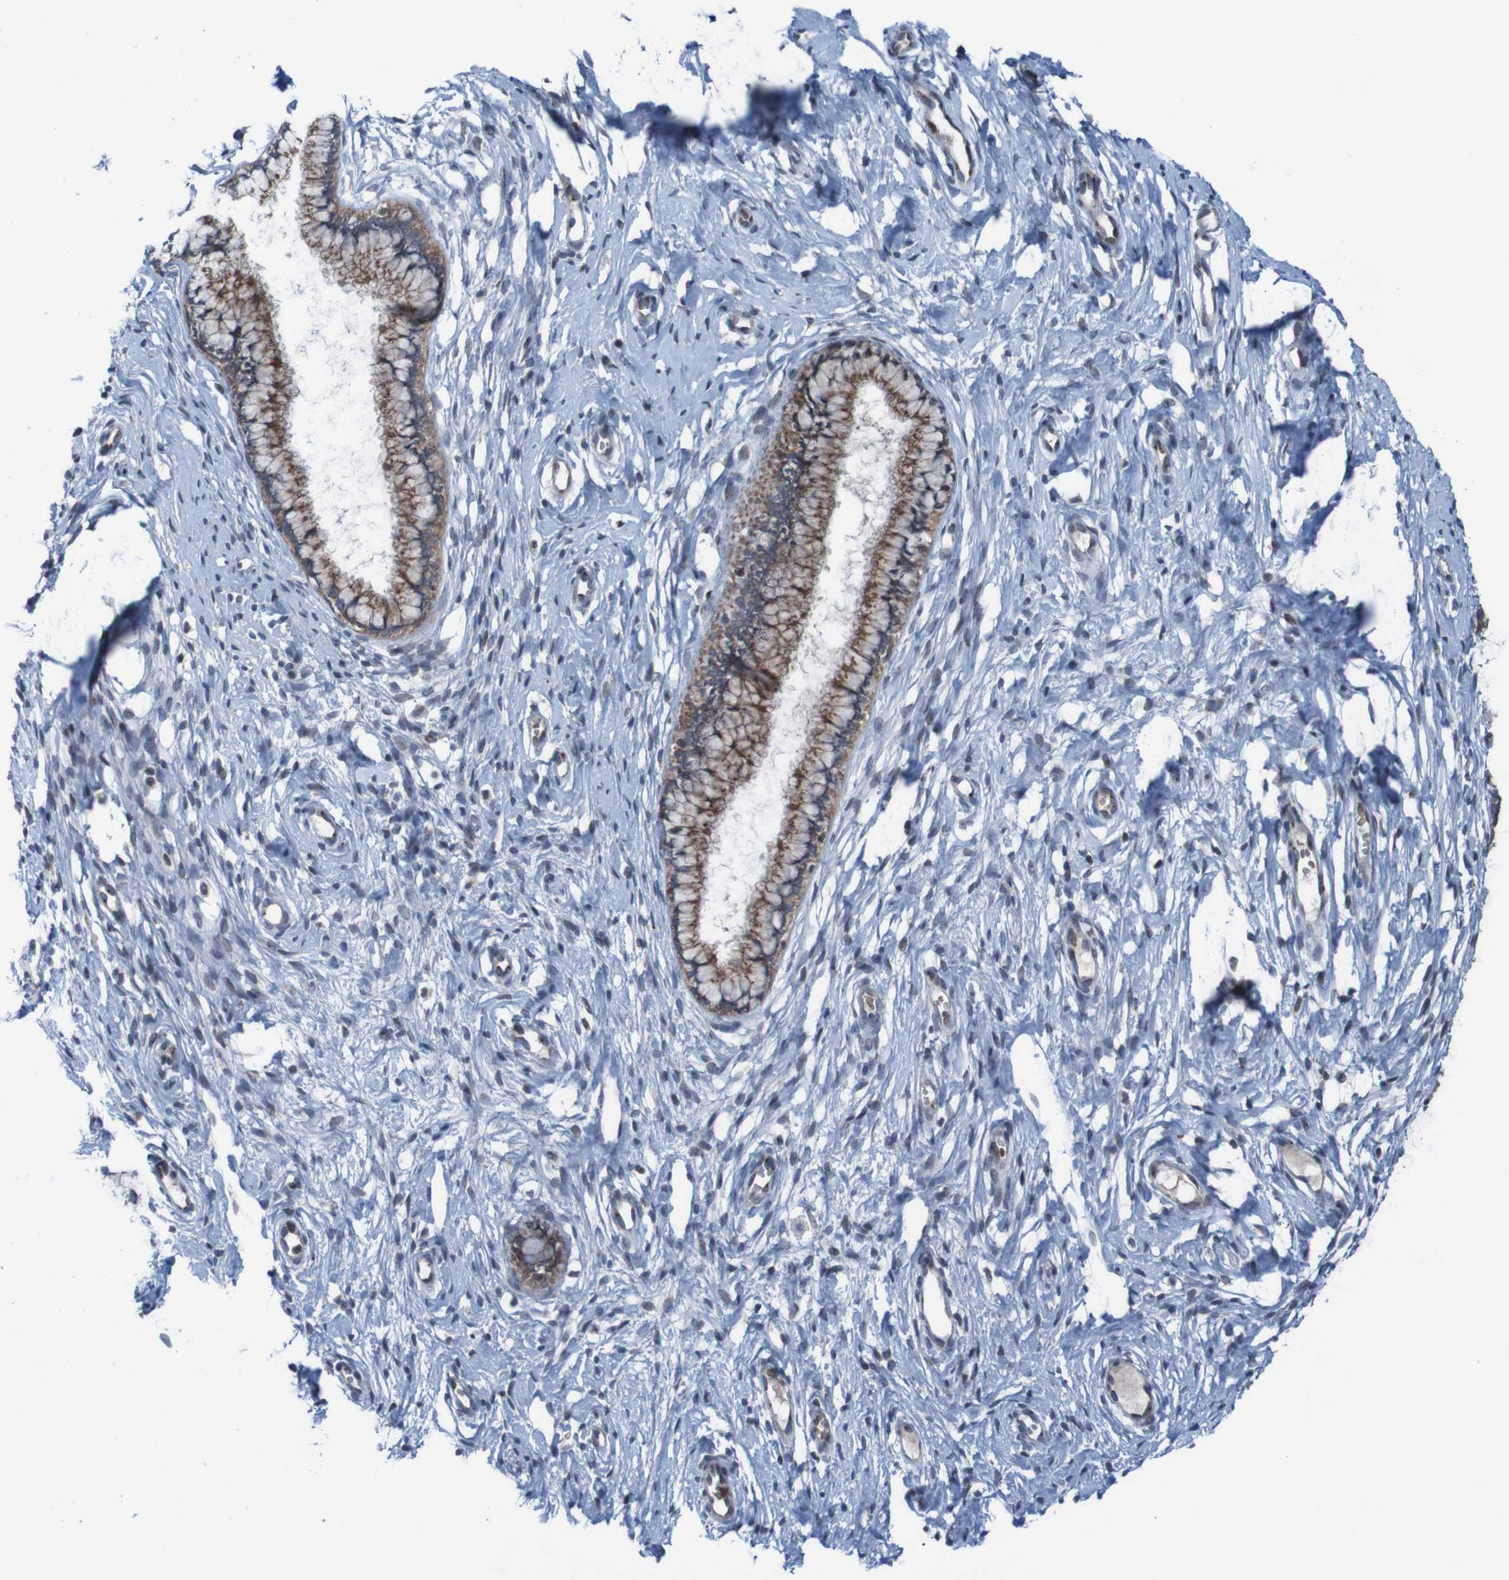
{"staining": {"intensity": "moderate", "quantity": ">75%", "location": "cytoplasmic/membranous"}, "tissue": "cervix", "cell_type": "Glandular cells", "image_type": "normal", "snomed": [{"axis": "morphology", "description": "Normal tissue, NOS"}, {"axis": "topography", "description": "Cervix"}], "caption": "Moderate cytoplasmic/membranous staining is appreciated in about >75% of glandular cells in normal cervix. (Stains: DAB (3,3'-diaminobenzidine) in brown, nuclei in blue, Microscopy: brightfield microscopy at high magnification).", "gene": "UNG", "patient": {"sex": "female", "age": 65}}